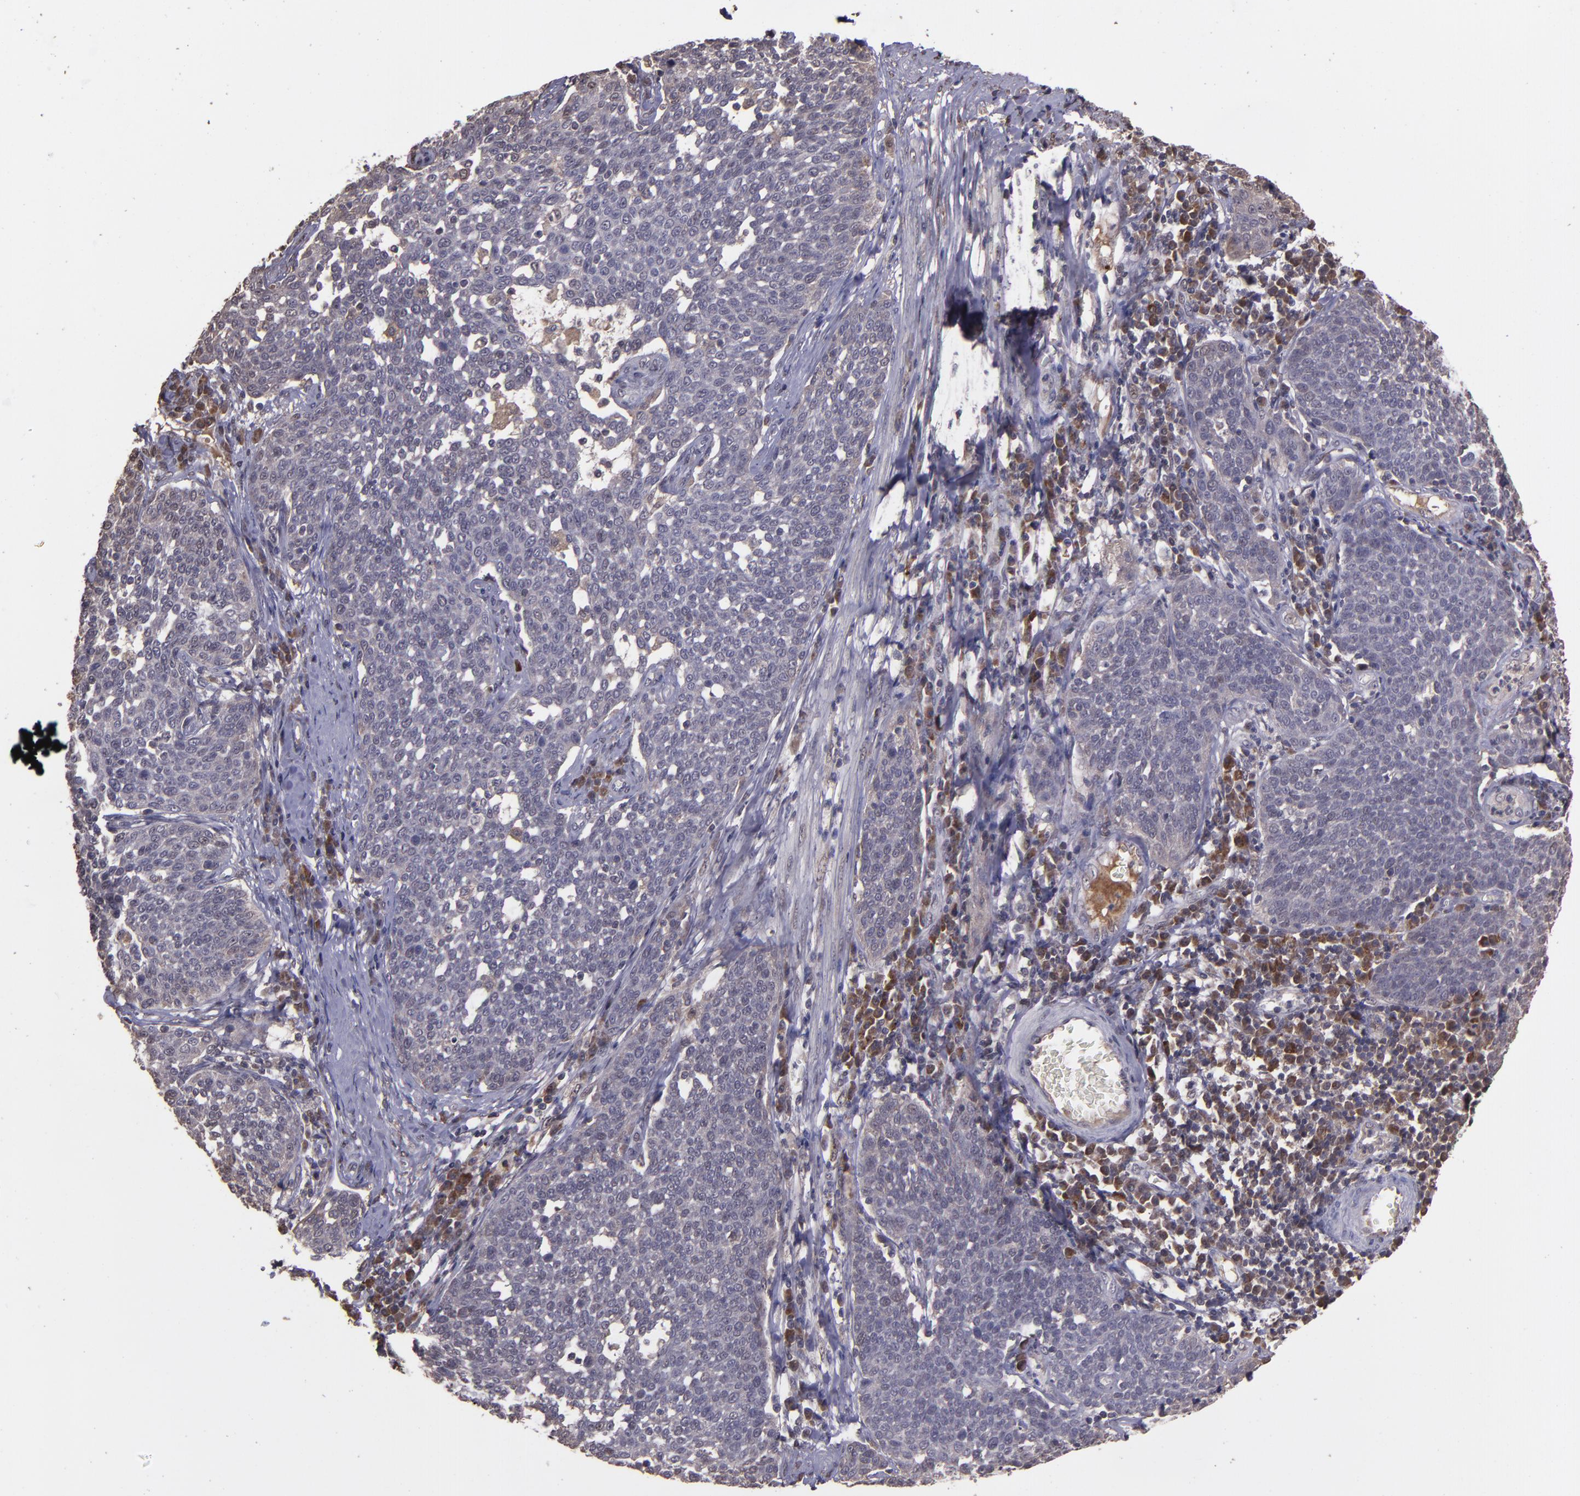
{"staining": {"intensity": "weak", "quantity": "<25%", "location": "cytoplasmic/membranous"}, "tissue": "cervical cancer", "cell_type": "Tumor cells", "image_type": "cancer", "snomed": [{"axis": "morphology", "description": "Squamous cell carcinoma, NOS"}, {"axis": "topography", "description": "Cervix"}], "caption": "A high-resolution histopathology image shows immunohistochemistry (IHC) staining of cervical cancer (squamous cell carcinoma), which reveals no significant staining in tumor cells. (DAB immunohistochemistry, high magnification).", "gene": "SERPINF2", "patient": {"sex": "female", "age": 34}}